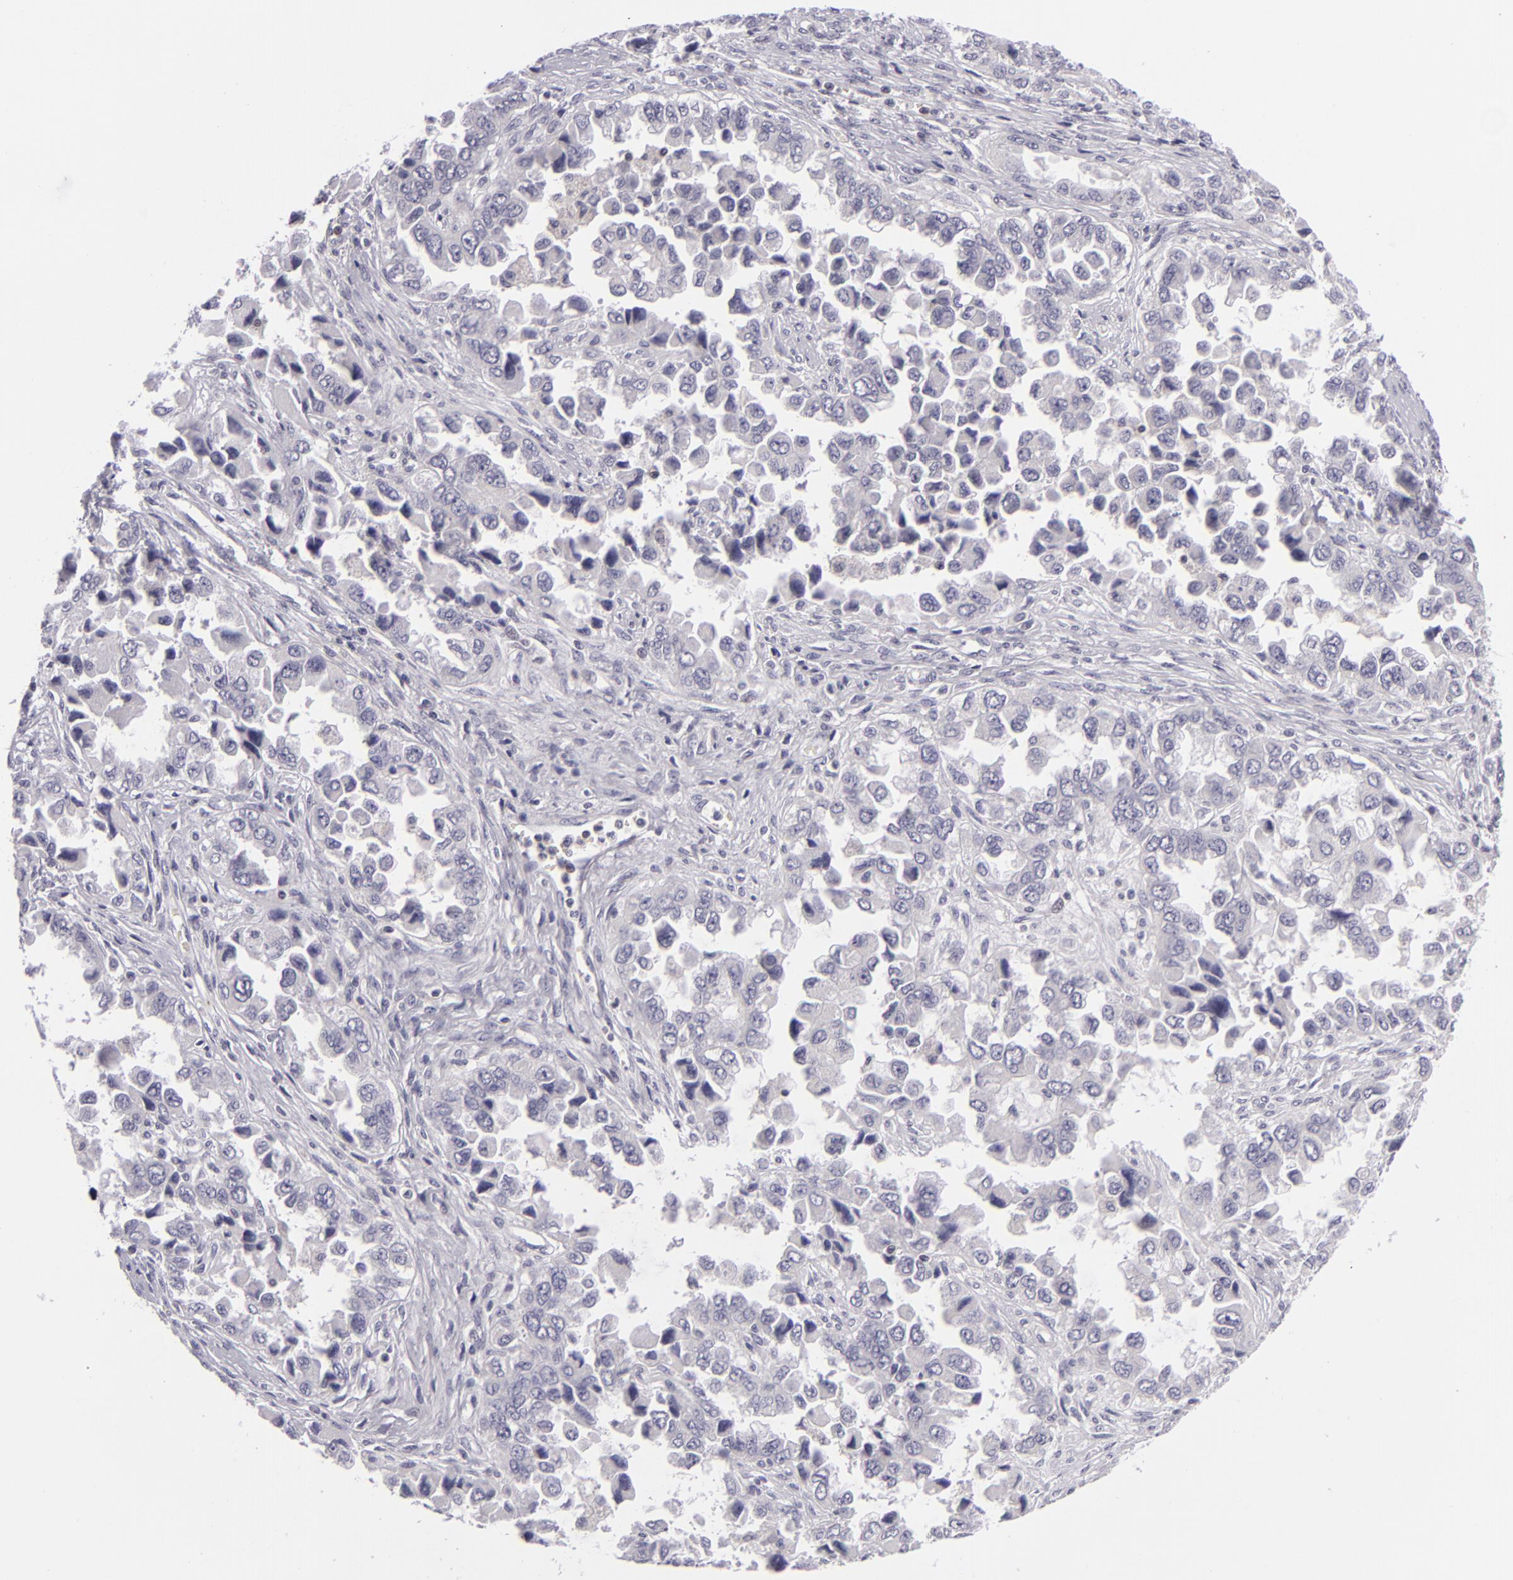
{"staining": {"intensity": "negative", "quantity": "none", "location": "none"}, "tissue": "ovarian cancer", "cell_type": "Tumor cells", "image_type": "cancer", "snomed": [{"axis": "morphology", "description": "Cystadenocarcinoma, serous, NOS"}, {"axis": "topography", "description": "Ovary"}], "caption": "Human ovarian cancer stained for a protein using IHC shows no positivity in tumor cells.", "gene": "KCNAB2", "patient": {"sex": "female", "age": 84}}